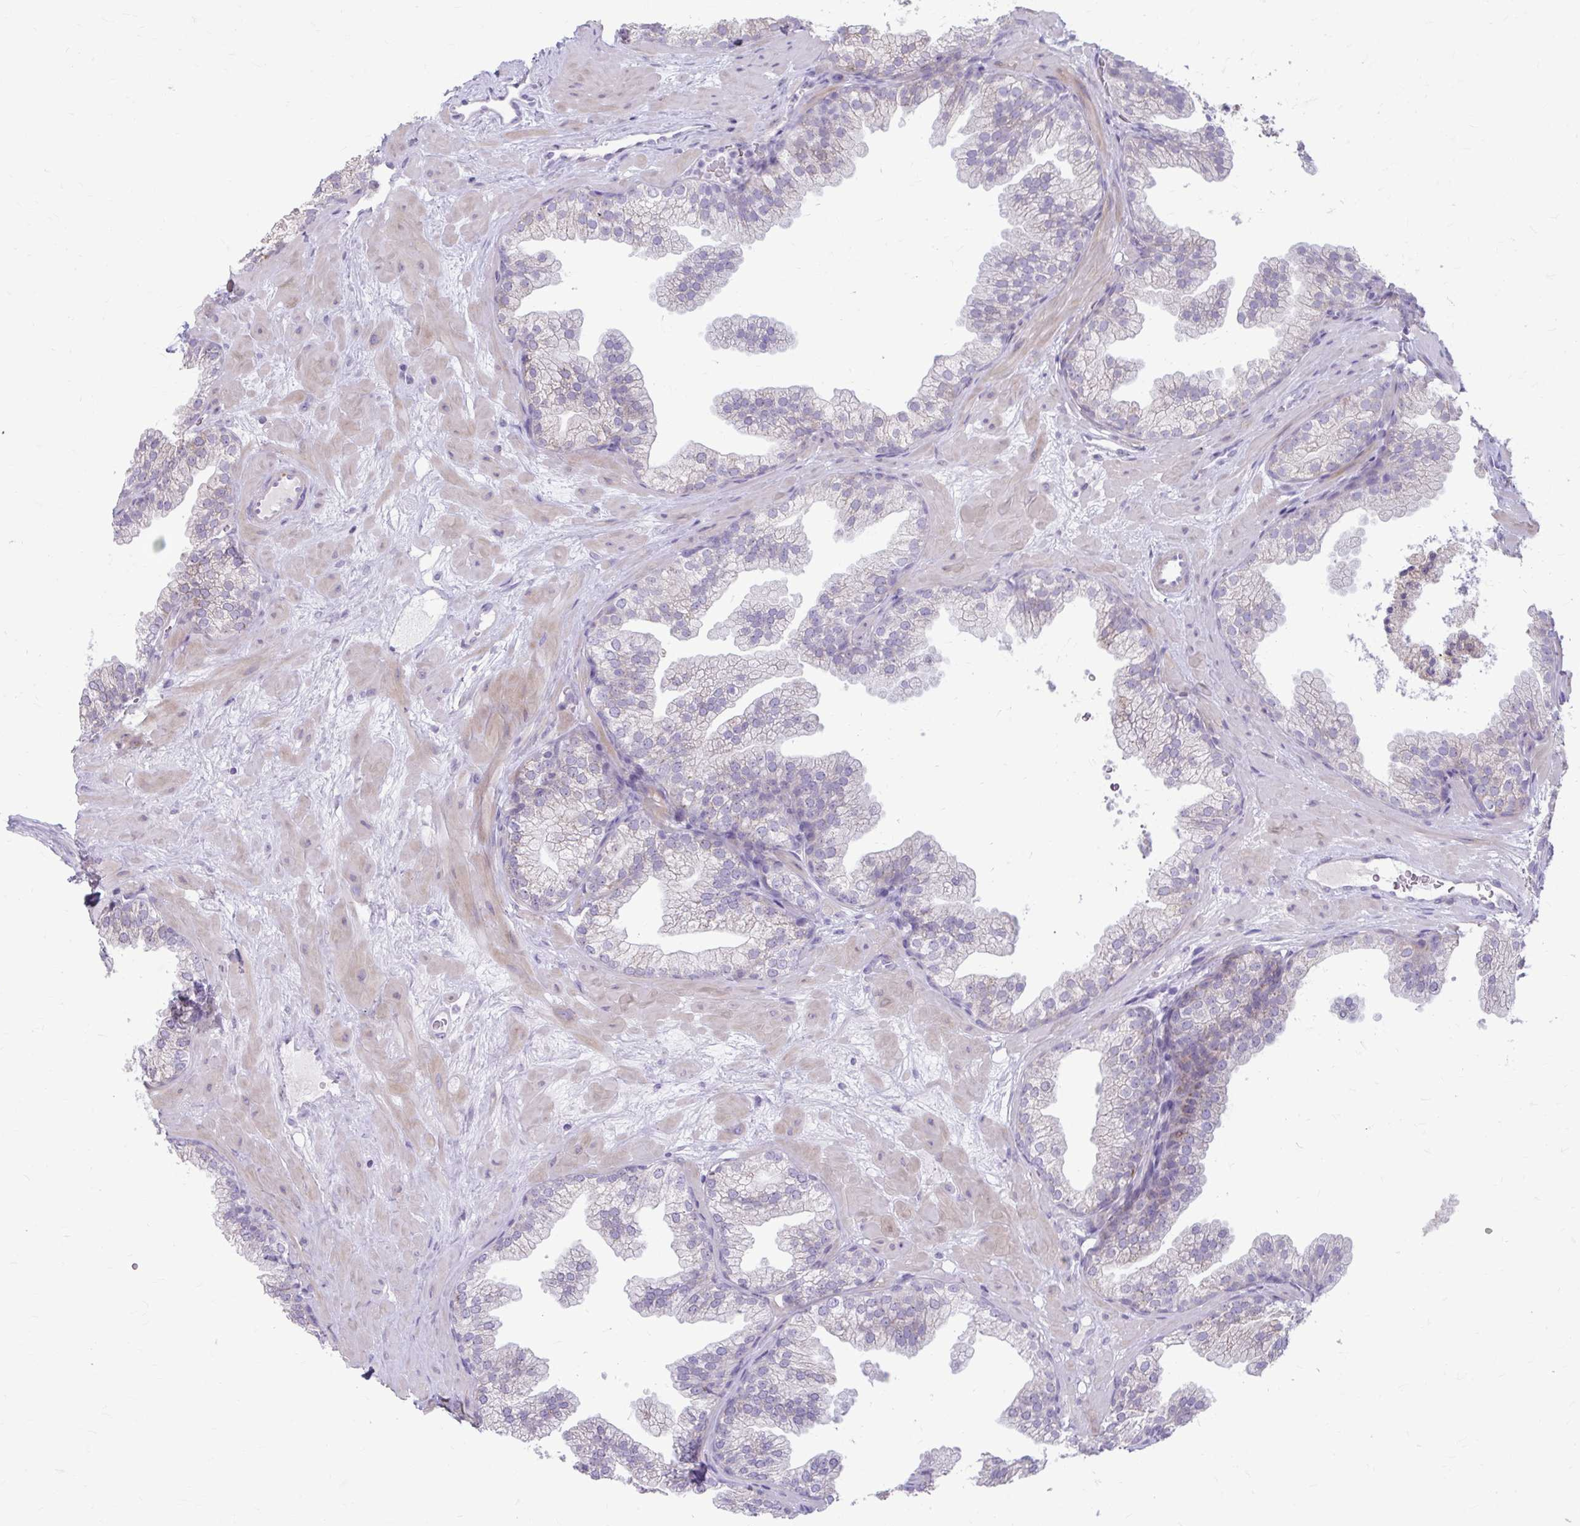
{"staining": {"intensity": "negative", "quantity": "none", "location": "none"}, "tissue": "prostate", "cell_type": "Glandular cells", "image_type": "normal", "snomed": [{"axis": "morphology", "description": "Normal tissue, NOS"}, {"axis": "topography", "description": "Prostate"}], "caption": "A histopathology image of human prostate is negative for staining in glandular cells. The staining was performed using DAB to visualize the protein expression in brown, while the nuclei were stained in blue with hematoxylin (Magnification: 20x).", "gene": "MSMO1", "patient": {"sex": "male", "age": 37}}